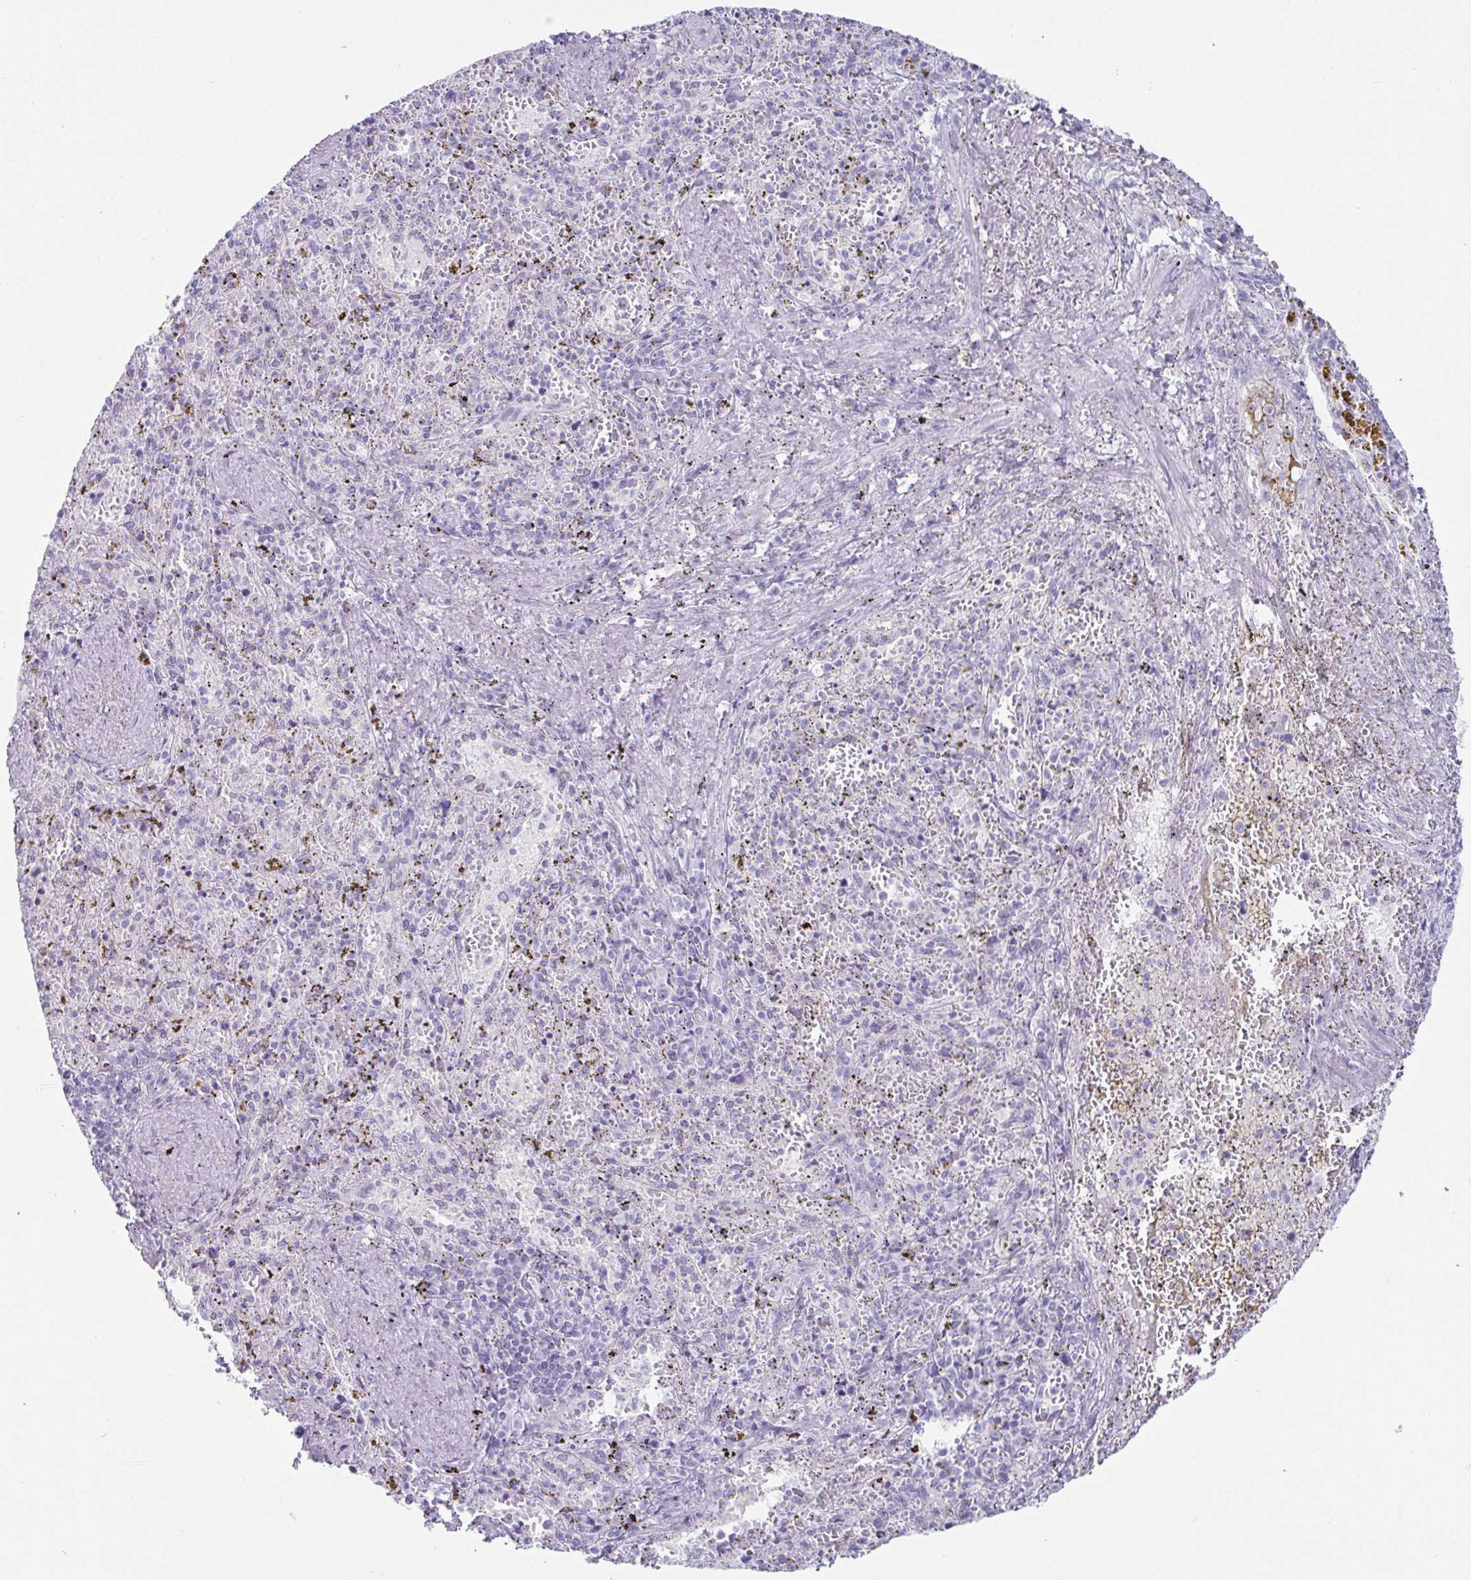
{"staining": {"intensity": "negative", "quantity": "none", "location": "none"}, "tissue": "spleen", "cell_type": "Cells in red pulp", "image_type": "normal", "snomed": [{"axis": "morphology", "description": "Normal tissue, NOS"}, {"axis": "topography", "description": "Spleen"}], "caption": "DAB immunohistochemical staining of unremarkable spleen shows no significant positivity in cells in red pulp. (DAB immunohistochemistry (IHC), high magnification).", "gene": "CREG2", "patient": {"sex": "female", "age": 50}}